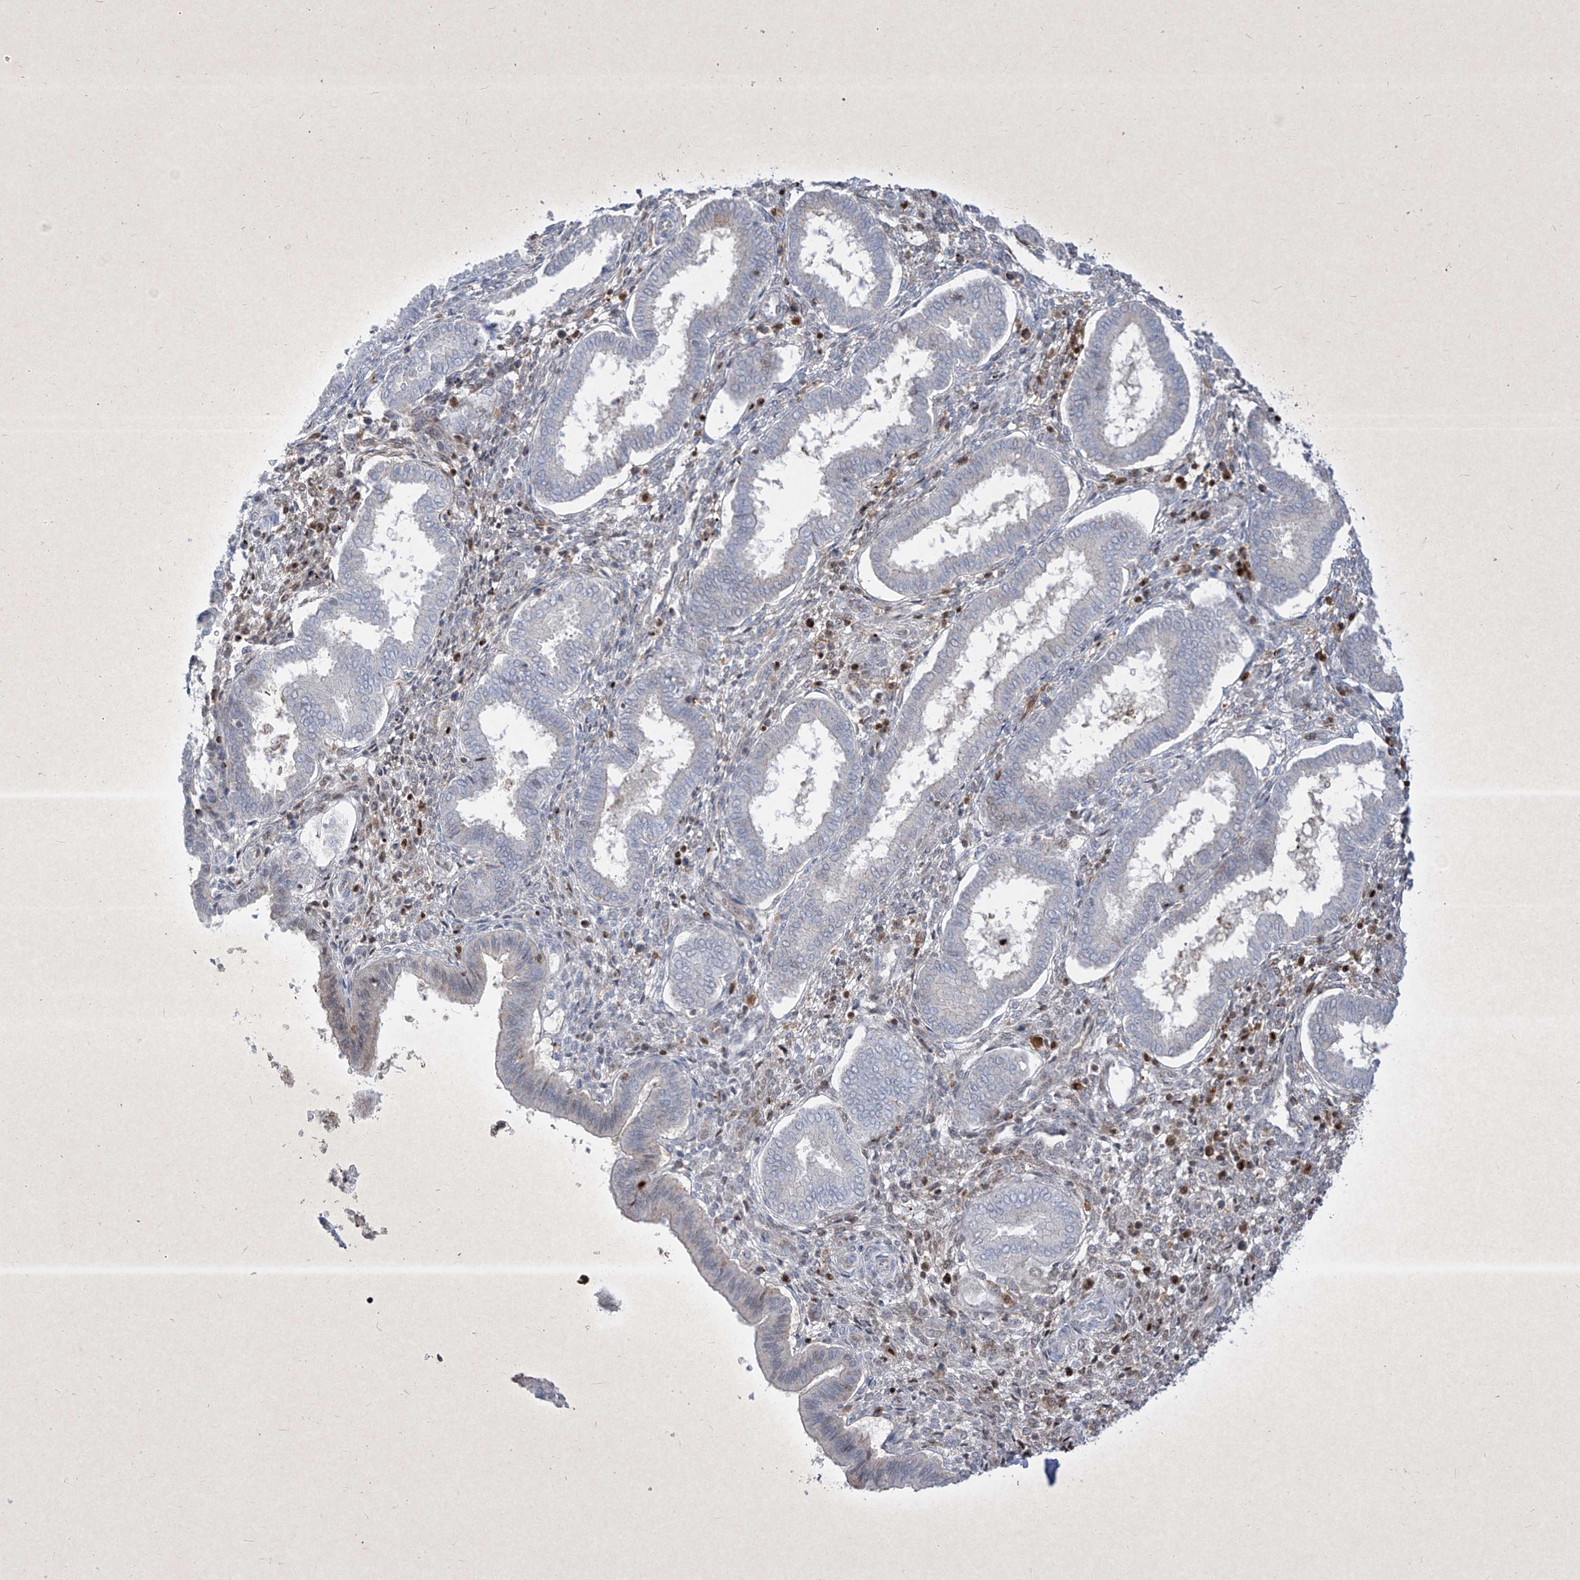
{"staining": {"intensity": "negative", "quantity": "none", "location": "none"}, "tissue": "endometrium", "cell_type": "Cells in endometrial stroma", "image_type": "normal", "snomed": [{"axis": "morphology", "description": "Normal tissue, NOS"}, {"axis": "topography", "description": "Endometrium"}], "caption": "IHC of unremarkable endometrium demonstrates no expression in cells in endometrial stroma.", "gene": "PSMB10", "patient": {"sex": "female", "age": 24}}